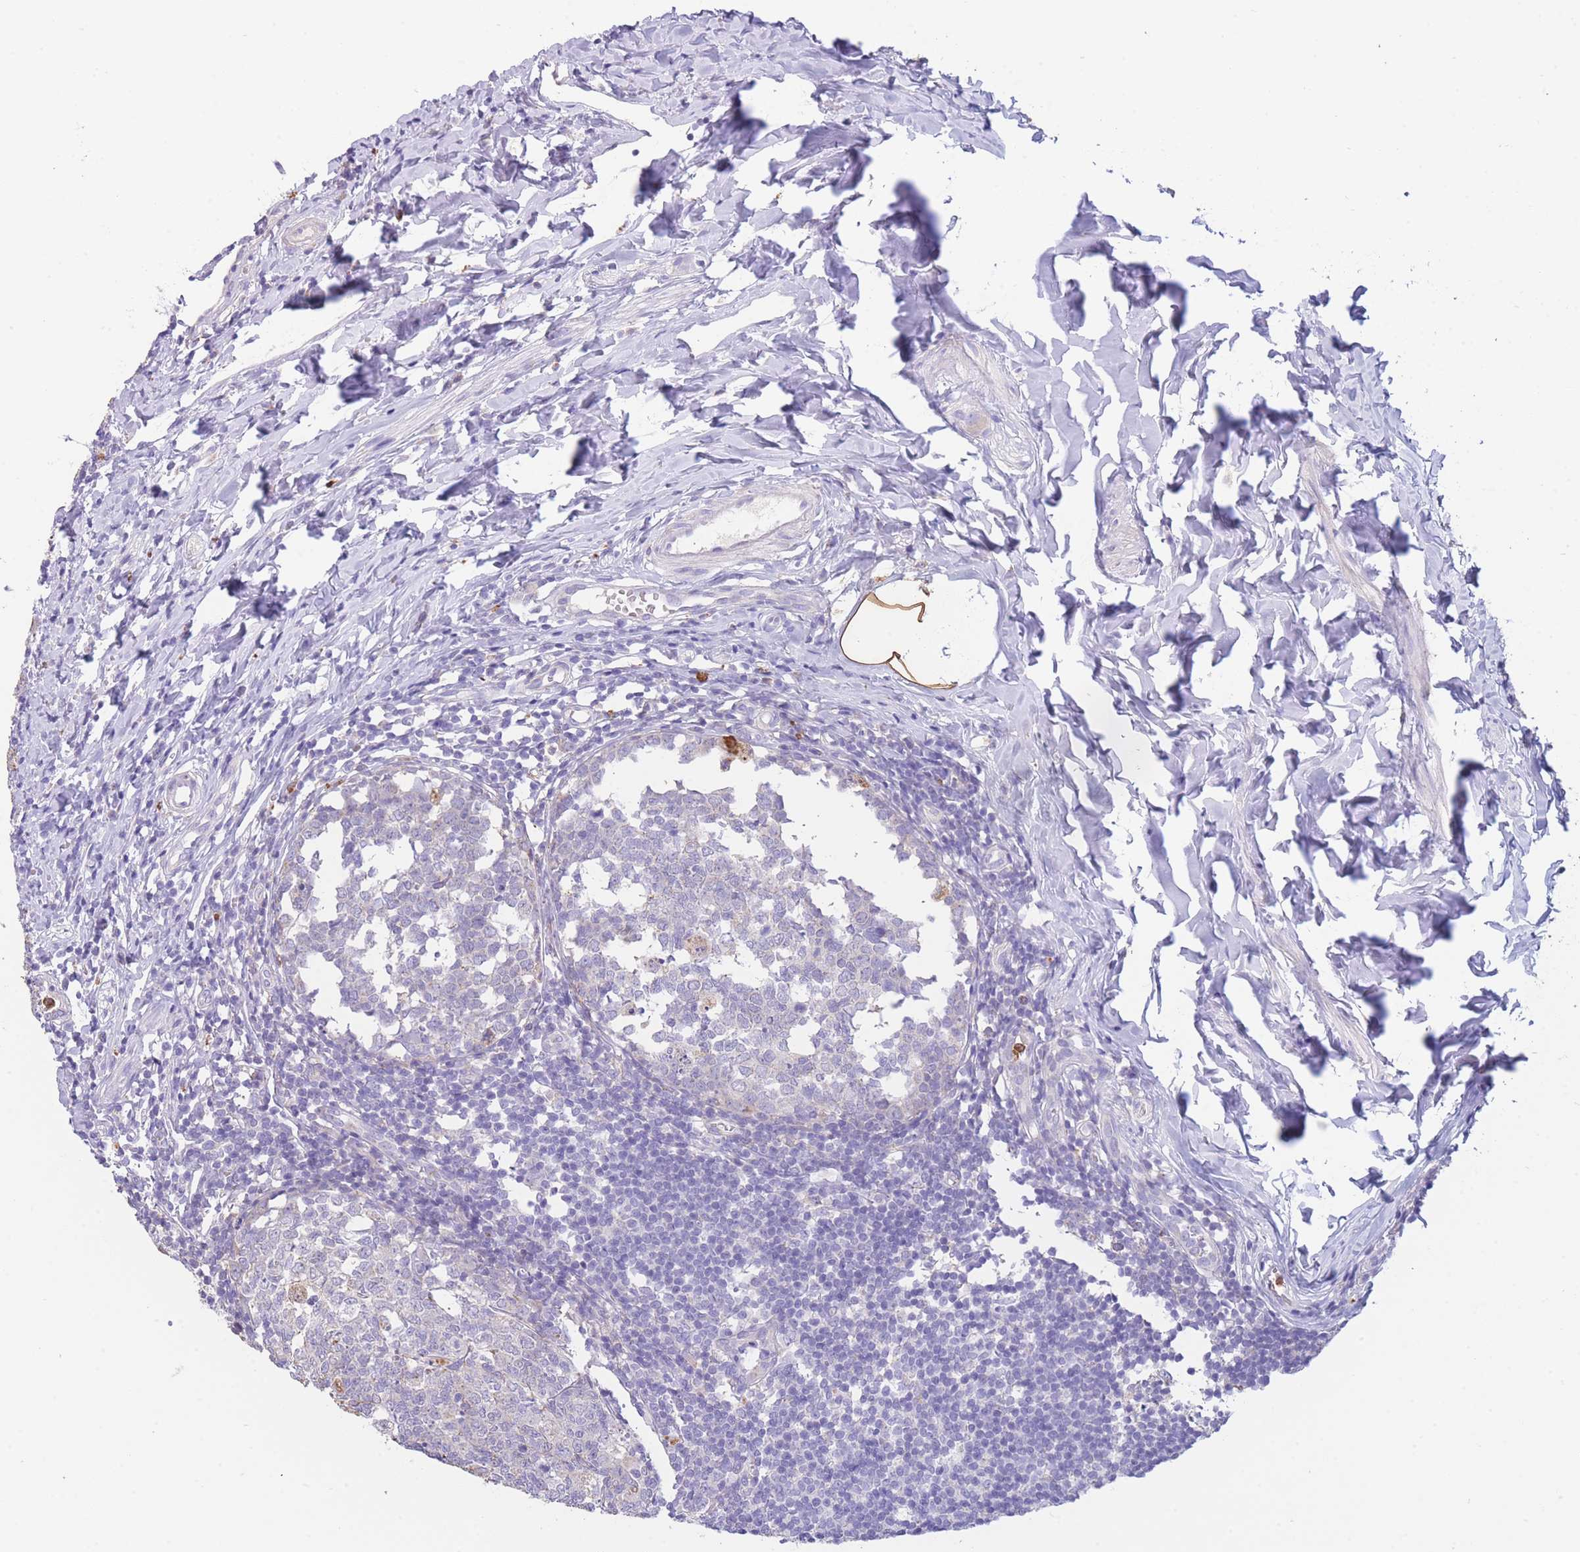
{"staining": {"intensity": "negative", "quantity": "none", "location": "none"}, "tissue": "appendix", "cell_type": "Glandular cells", "image_type": "normal", "snomed": [{"axis": "morphology", "description": "Normal tissue, NOS"}, {"axis": "topography", "description": "Appendix"}], "caption": "Appendix stained for a protein using IHC demonstrates no staining glandular cells.", "gene": "CENPM", "patient": {"sex": "male", "age": 14}}